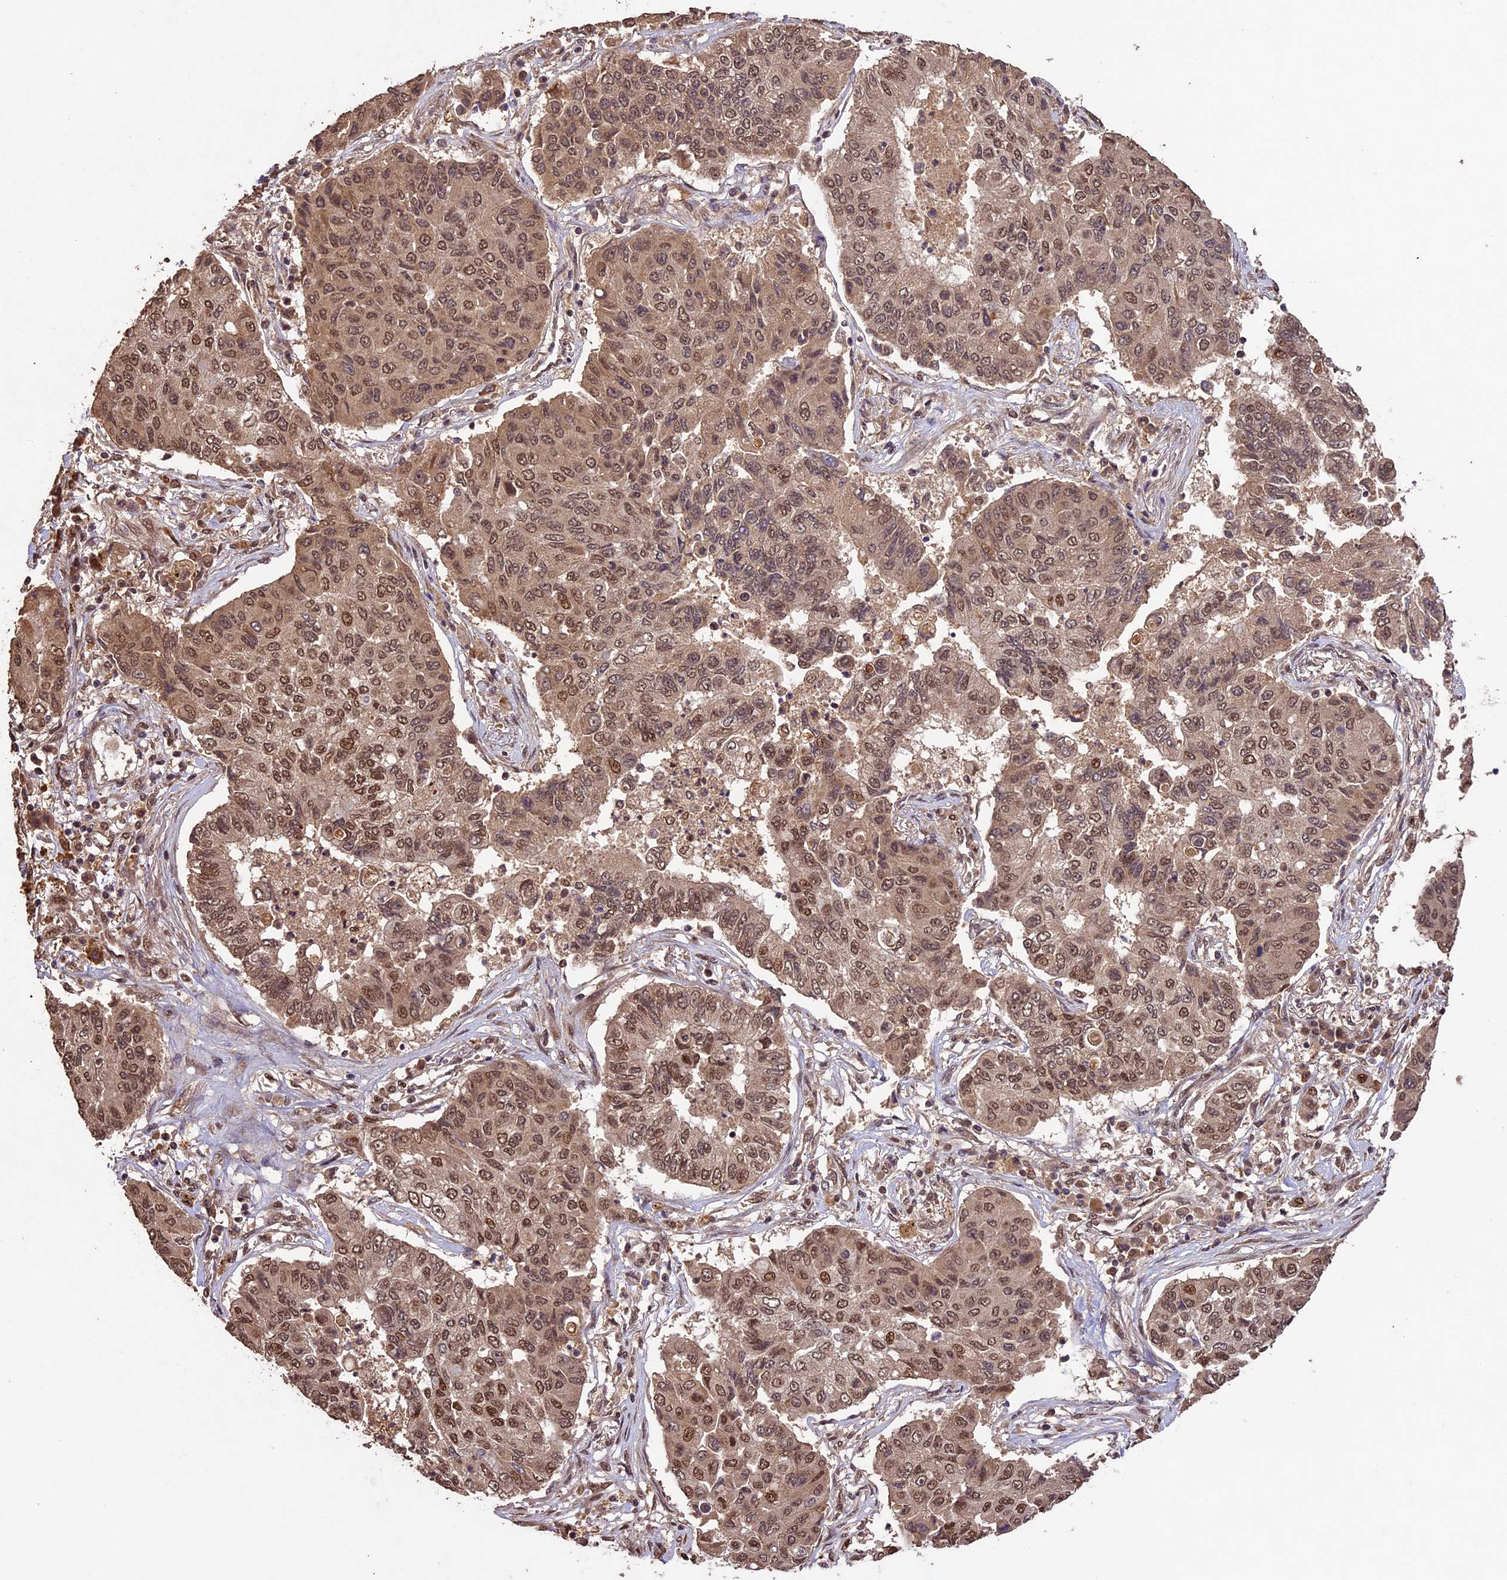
{"staining": {"intensity": "moderate", "quantity": ">75%", "location": "cytoplasmic/membranous,nuclear"}, "tissue": "lung cancer", "cell_type": "Tumor cells", "image_type": "cancer", "snomed": [{"axis": "morphology", "description": "Squamous cell carcinoma, NOS"}, {"axis": "topography", "description": "Lung"}], "caption": "Lung cancer stained for a protein demonstrates moderate cytoplasmic/membranous and nuclear positivity in tumor cells.", "gene": "CDKN2AIP", "patient": {"sex": "male", "age": 74}}